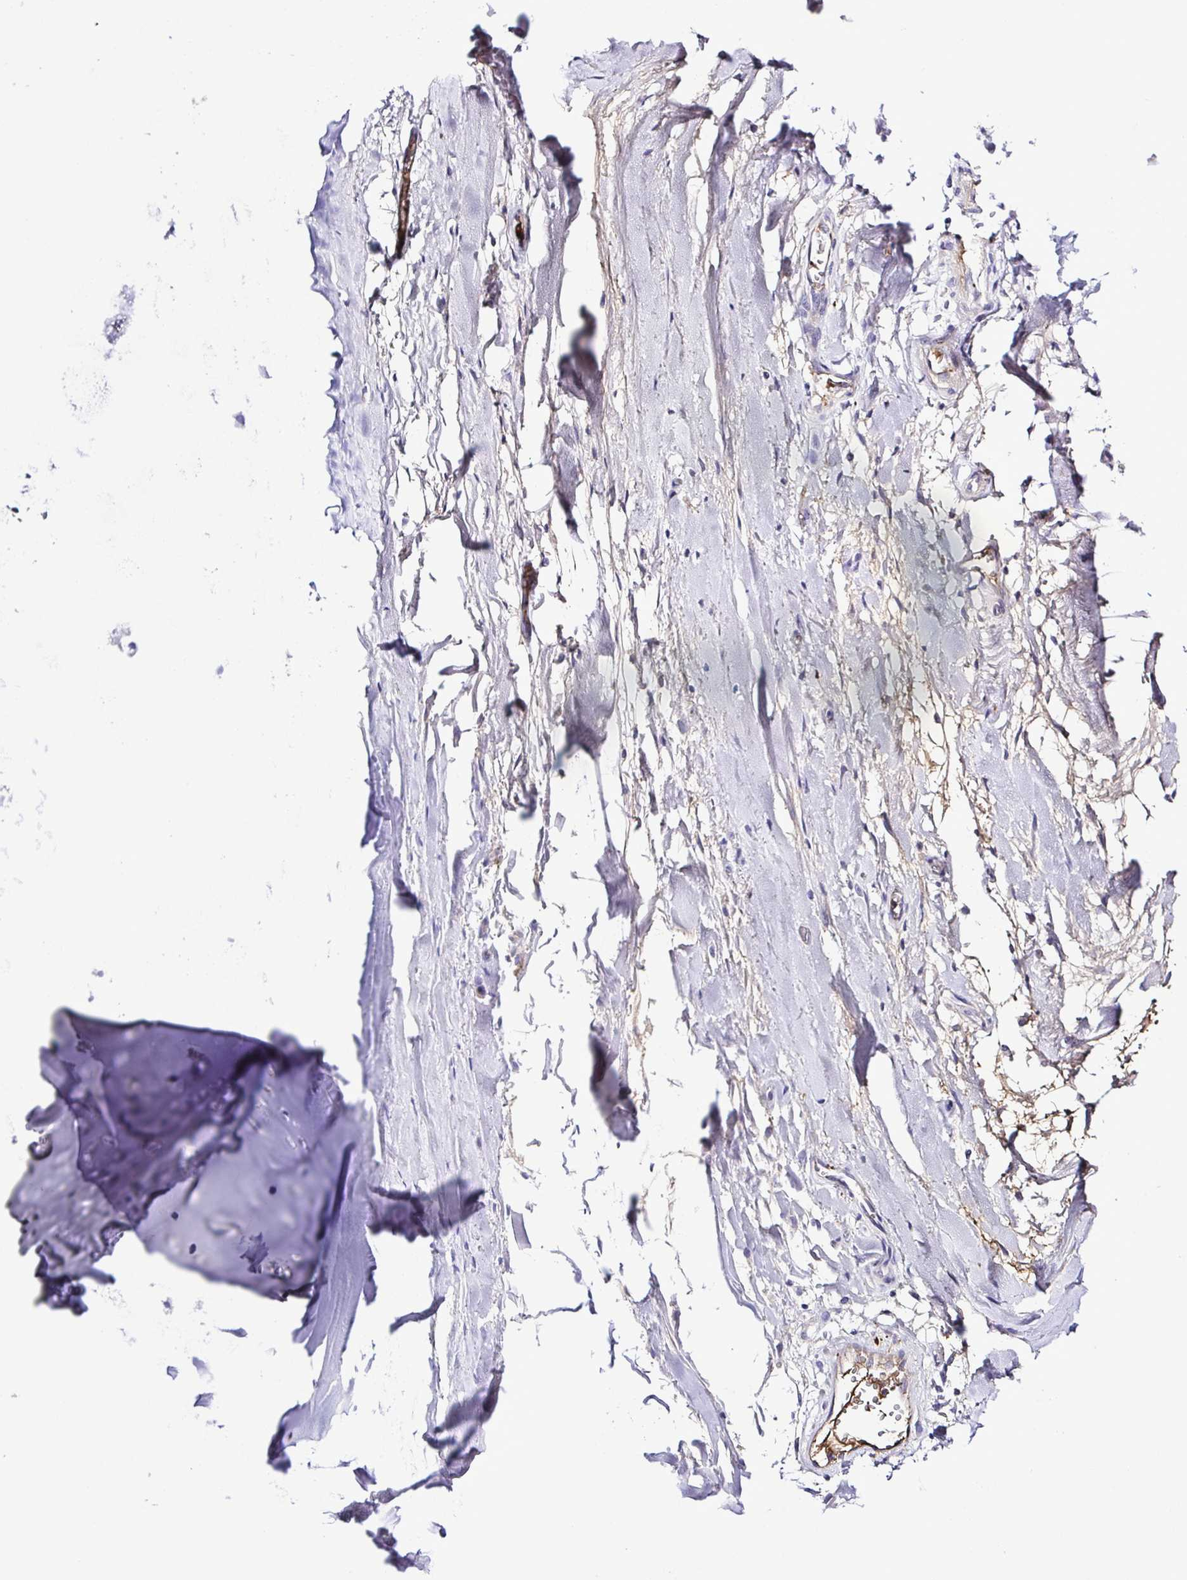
{"staining": {"intensity": "negative", "quantity": "none", "location": "none"}, "tissue": "adipose tissue", "cell_type": "Adipocytes", "image_type": "normal", "snomed": [{"axis": "morphology", "description": "Normal tissue, NOS"}, {"axis": "topography", "description": "Cartilage tissue"}, {"axis": "topography", "description": "Nasopharynx"}, {"axis": "topography", "description": "Thyroid gland"}], "caption": "Benign adipose tissue was stained to show a protein in brown. There is no significant expression in adipocytes.", "gene": "GABBR2", "patient": {"sex": "male", "age": 63}}